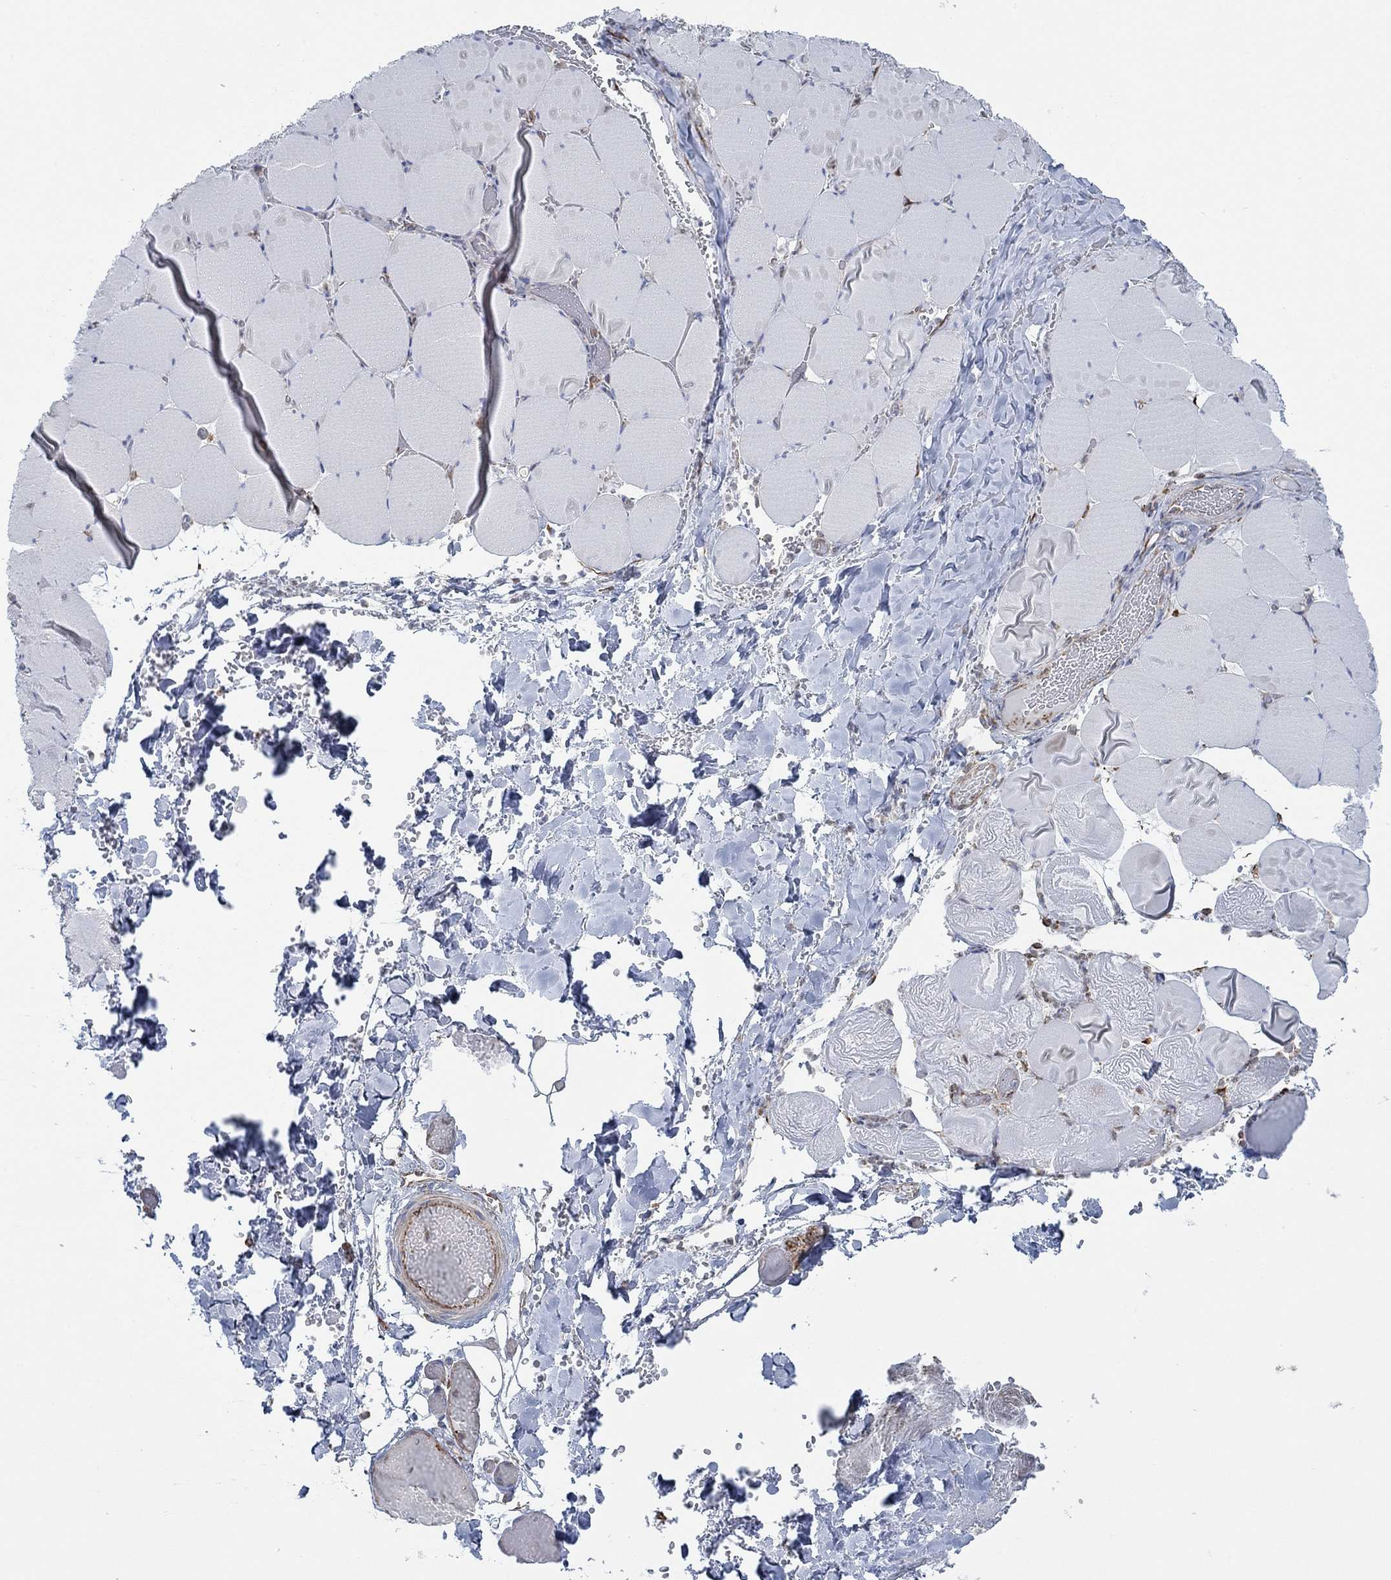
{"staining": {"intensity": "negative", "quantity": "none", "location": "none"}, "tissue": "skeletal muscle", "cell_type": "Myocytes", "image_type": "normal", "snomed": [{"axis": "morphology", "description": "Normal tissue, NOS"}, {"axis": "morphology", "description": "Malignant melanoma, Metastatic site"}, {"axis": "topography", "description": "Skeletal muscle"}], "caption": "Protein analysis of benign skeletal muscle exhibits no significant expression in myocytes.", "gene": "STC2", "patient": {"sex": "male", "age": 50}}